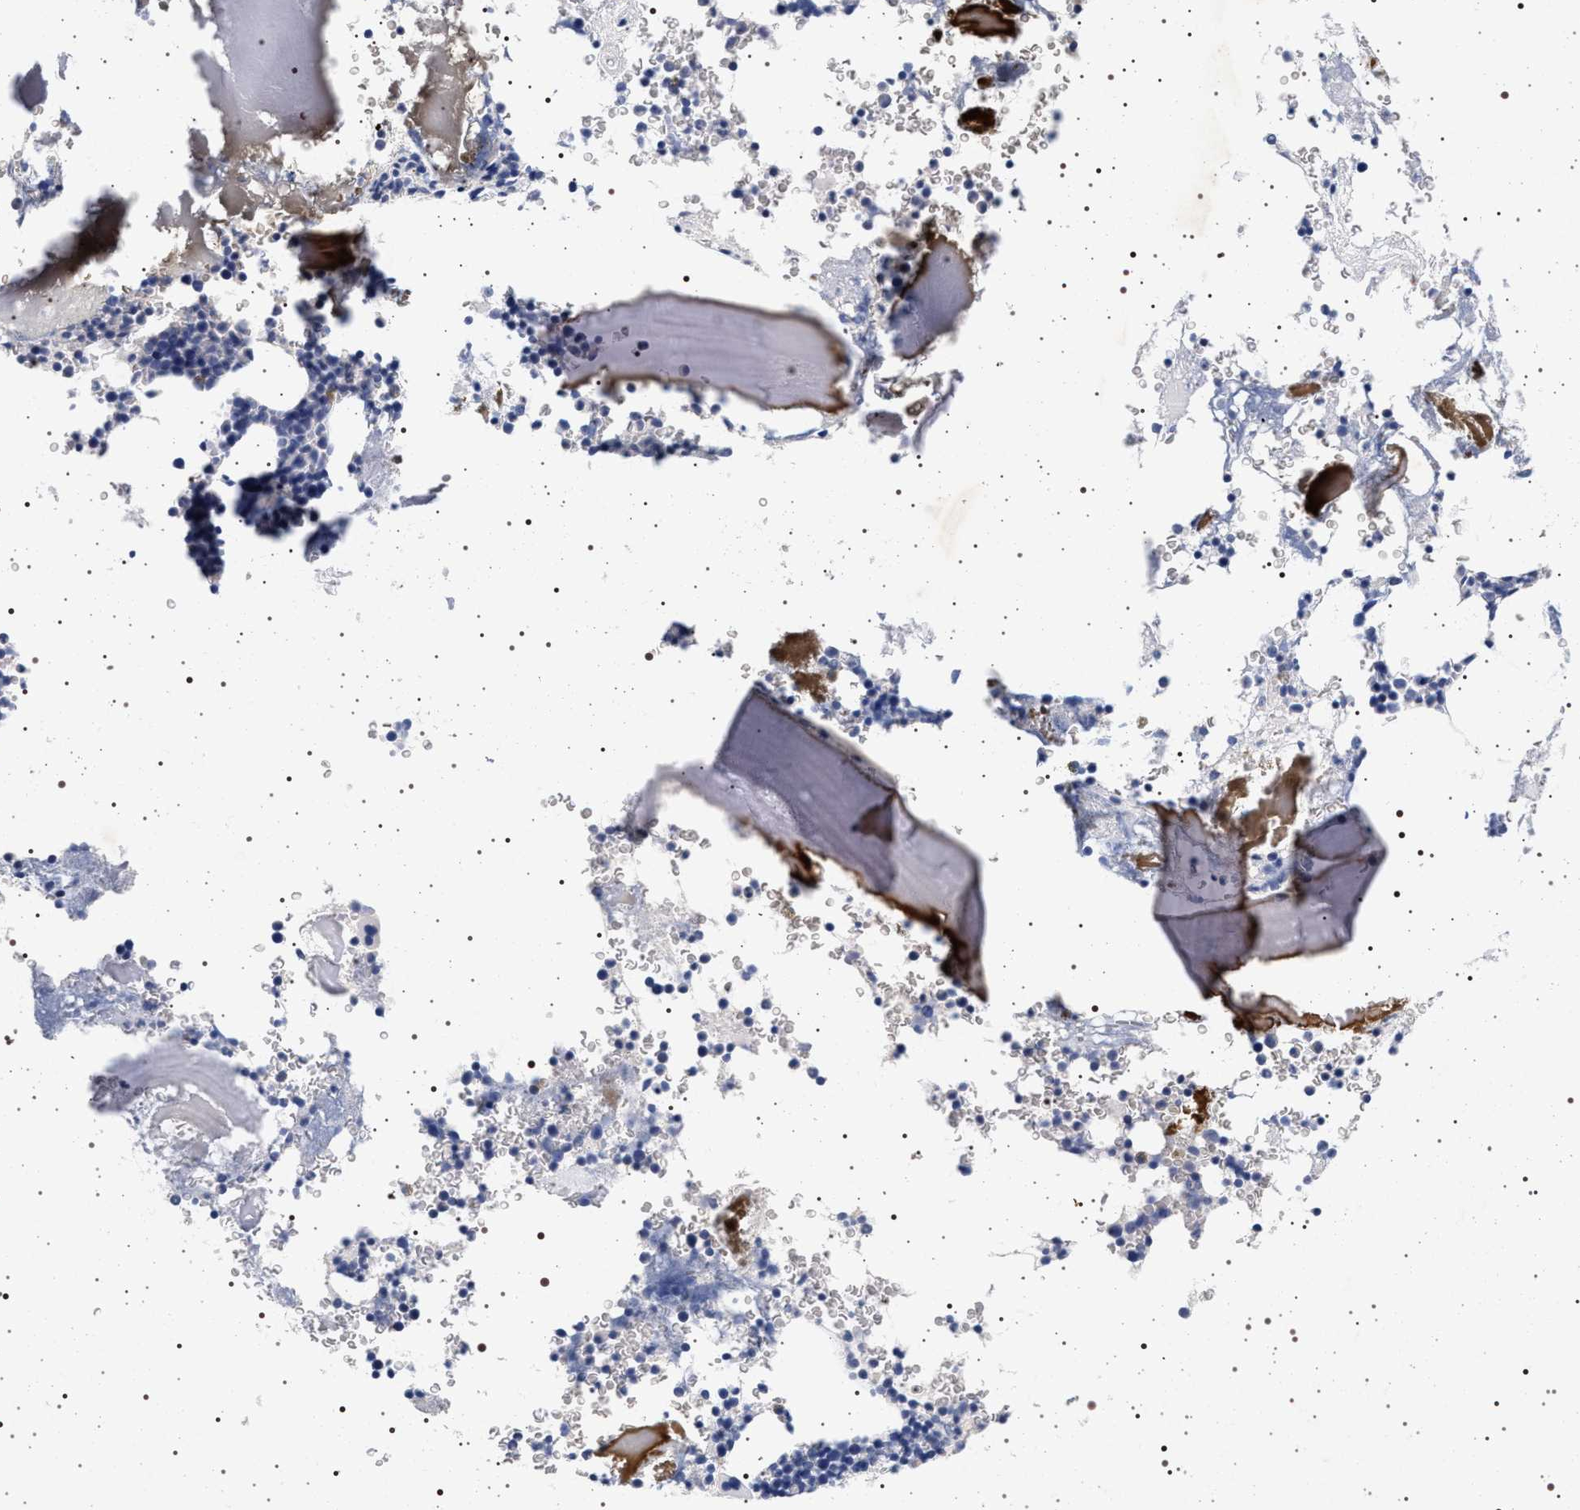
{"staining": {"intensity": "negative", "quantity": "none", "location": "none"}, "tissue": "bone marrow", "cell_type": "Hematopoietic cells", "image_type": "normal", "snomed": [{"axis": "morphology", "description": "Normal tissue, NOS"}, {"axis": "topography", "description": "Bone marrow"}], "caption": "Immunohistochemical staining of benign bone marrow displays no significant positivity in hematopoietic cells.", "gene": "SYN1", "patient": {"sex": "male"}}